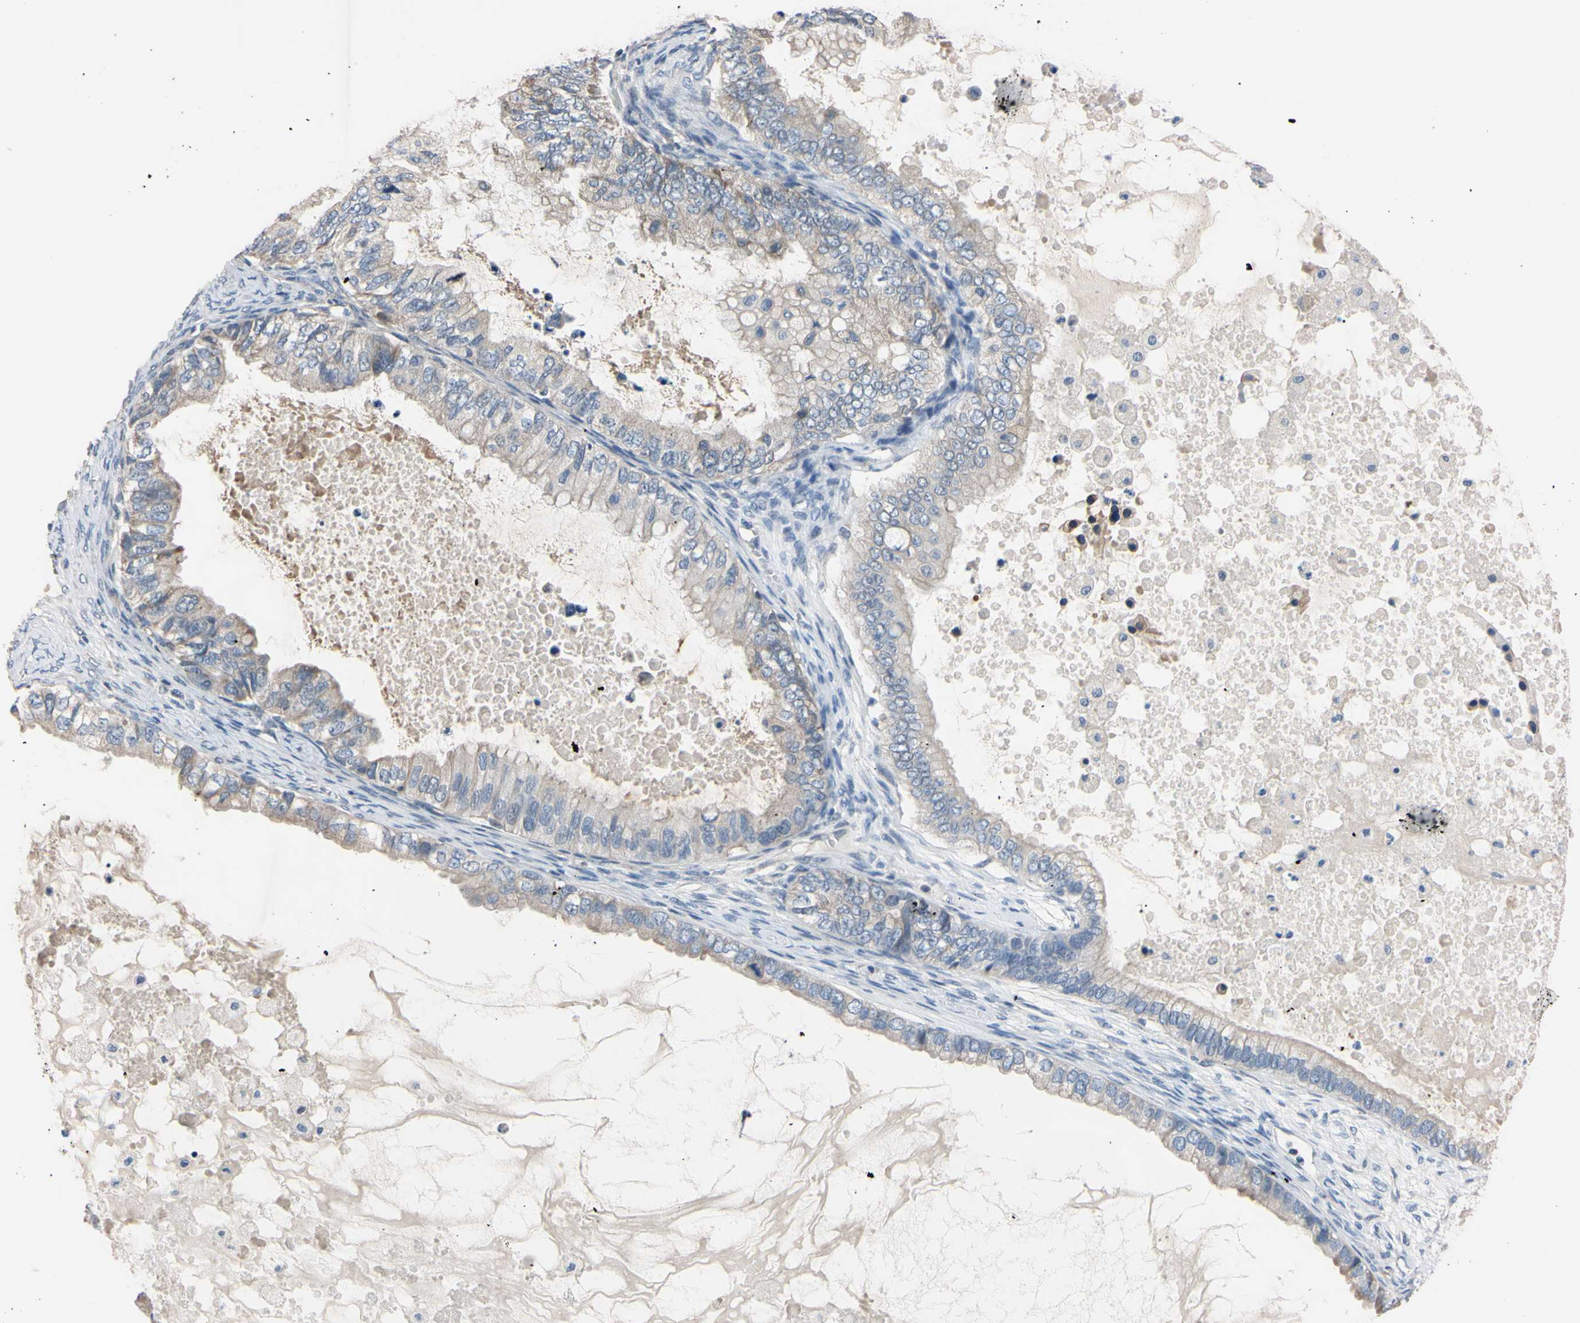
{"staining": {"intensity": "weak", "quantity": ">75%", "location": "cytoplasmic/membranous"}, "tissue": "ovarian cancer", "cell_type": "Tumor cells", "image_type": "cancer", "snomed": [{"axis": "morphology", "description": "Cystadenocarcinoma, mucinous, NOS"}, {"axis": "topography", "description": "Ovary"}], "caption": "Human mucinous cystadenocarcinoma (ovarian) stained with a protein marker reveals weak staining in tumor cells.", "gene": "PNKD", "patient": {"sex": "female", "age": 80}}